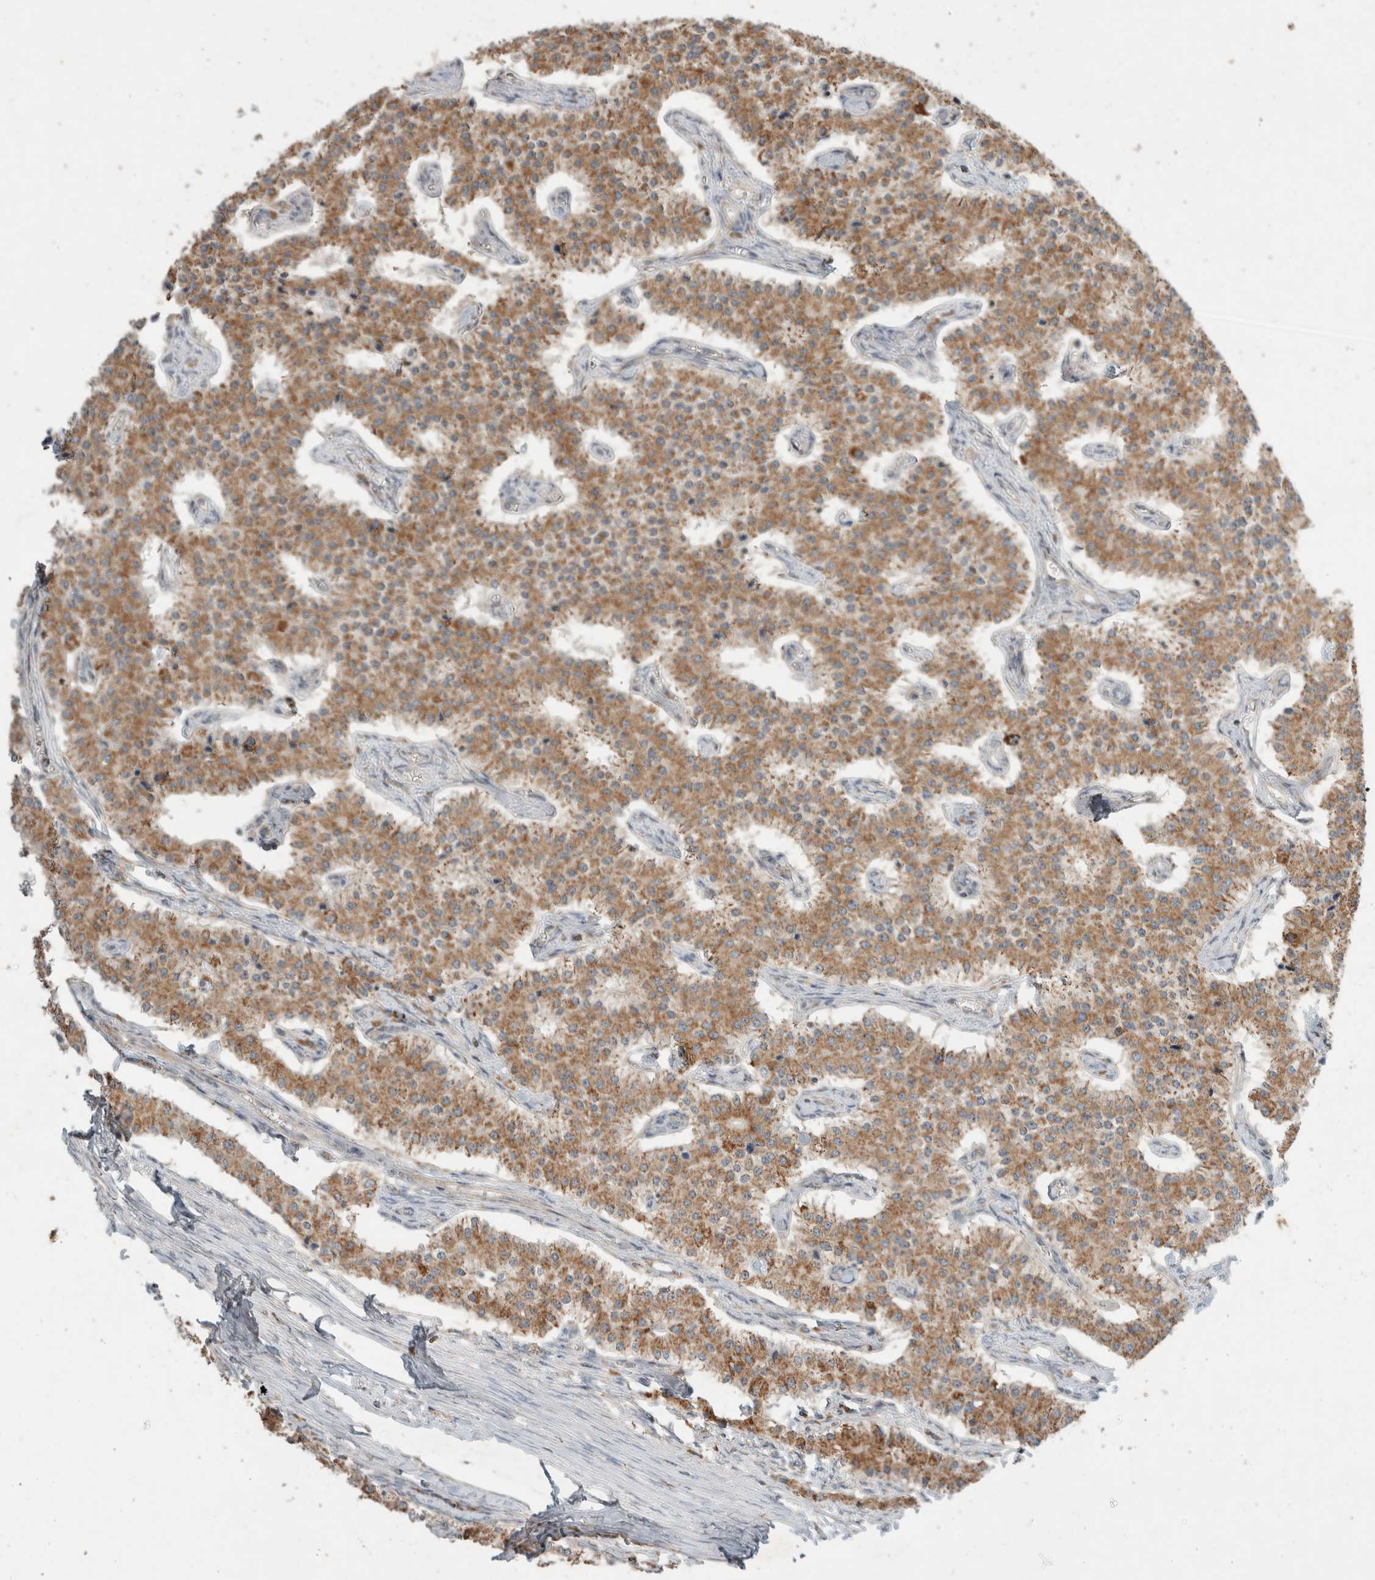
{"staining": {"intensity": "moderate", "quantity": ">75%", "location": "cytoplasmic/membranous"}, "tissue": "carcinoid", "cell_type": "Tumor cells", "image_type": "cancer", "snomed": [{"axis": "morphology", "description": "Carcinoid, malignant, NOS"}, {"axis": "topography", "description": "Colon"}], "caption": "This micrograph reveals IHC staining of human carcinoid, with medium moderate cytoplasmic/membranous positivity in about >75% of tumor cells.", "gene": "AMPD1", "patient": {"sex": "female", "age": 52}}